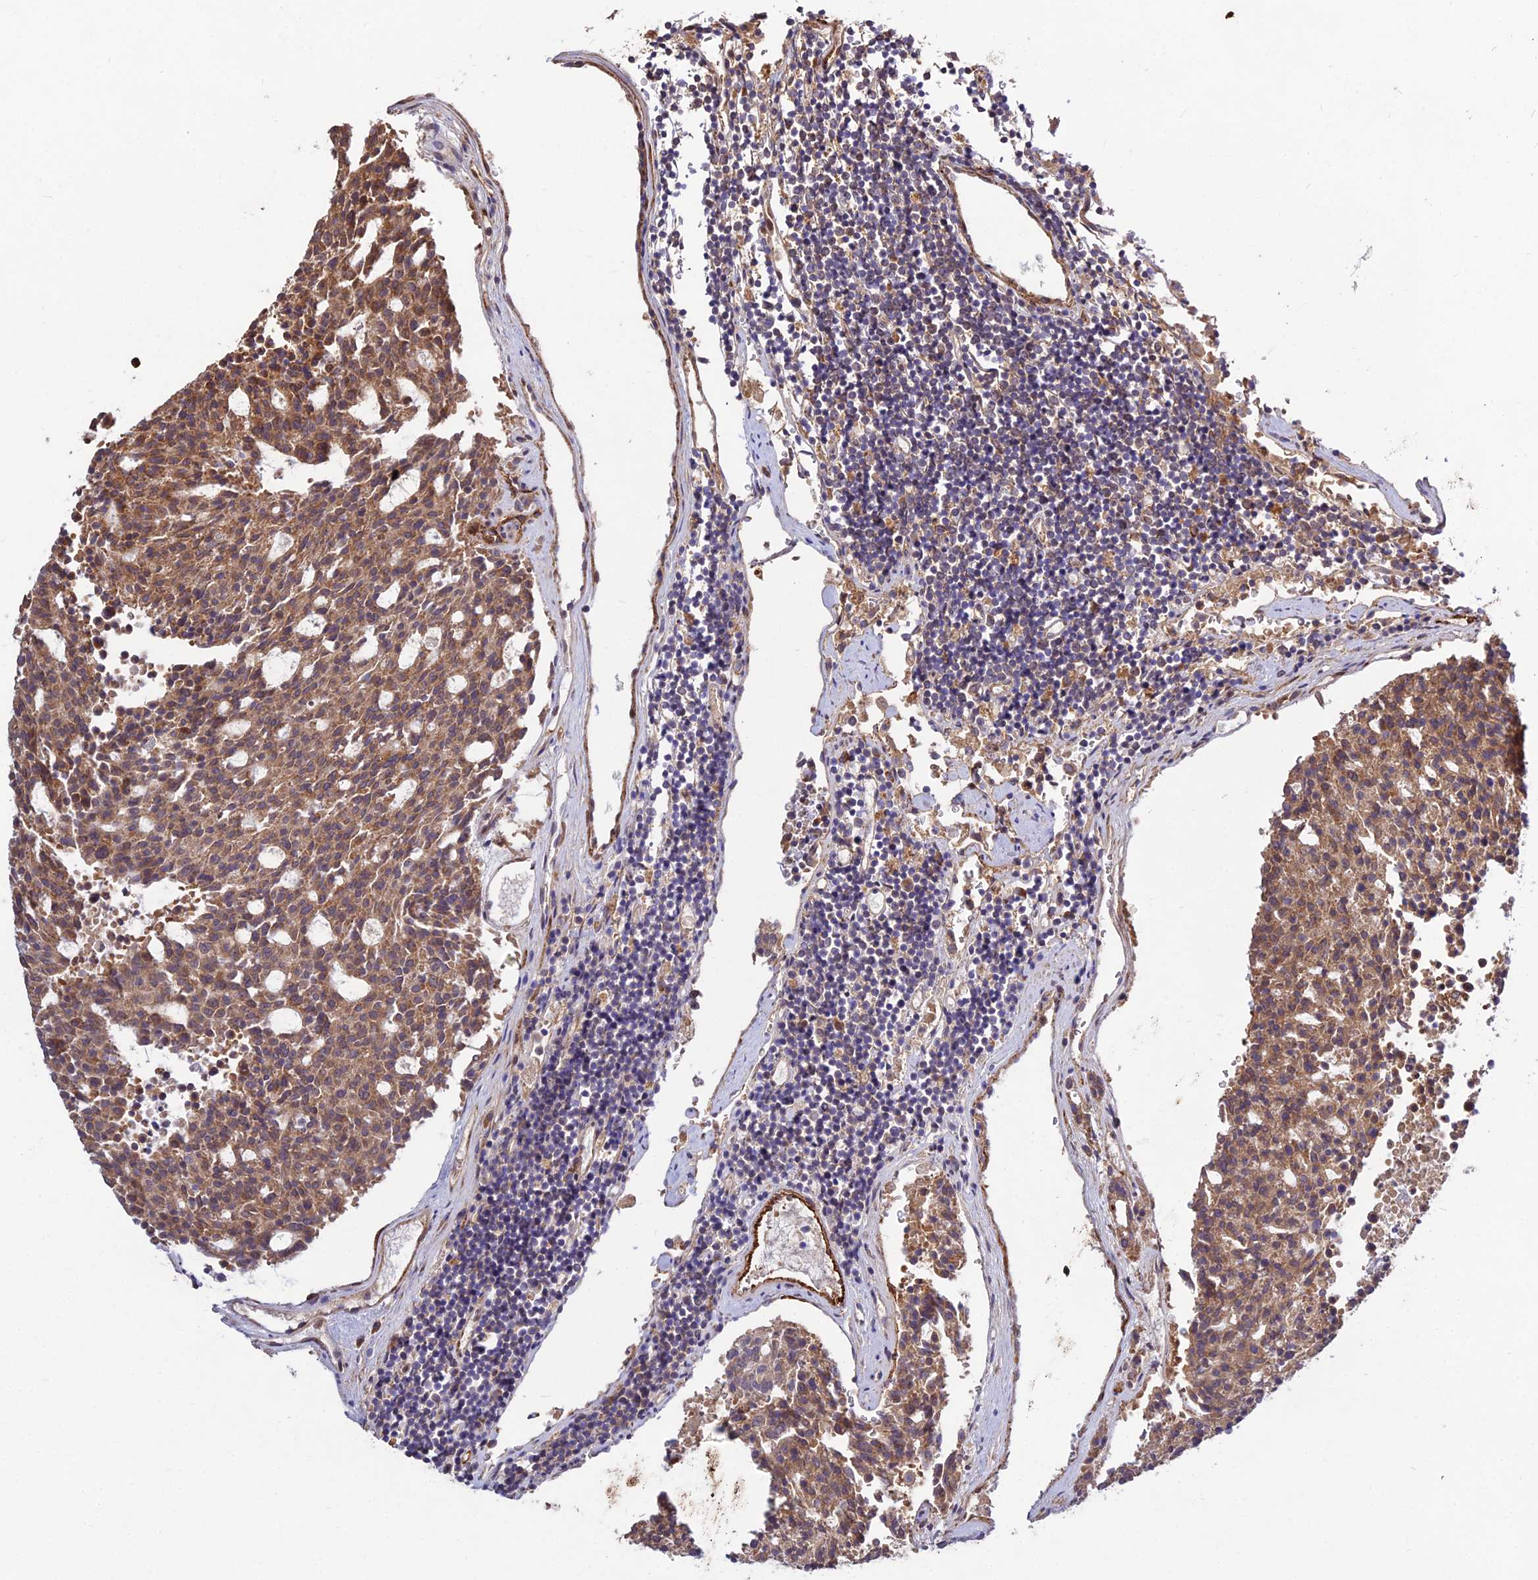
{"staining": {"intensity": "moderate", "quantity": ">75%", "location": "cytoplasmic/membranous"}, "tissue": "carcinoid", "cell_type": "Tumor cells", "image_type": "cancer", "snomed": [{"axis": "morphology", "description": "Carcinoid, malignant, NOS"}, {"axis": "topography", "description": "Pancreas"}], "caption": "Malignant carcinoid stained for a protein (brown) demonstrates moderate cytoplasmic/membranous positive expression in about >75% of tumor cells.", "gene": "GRTP1", "patient": {"sex": "female", "age": 54}}